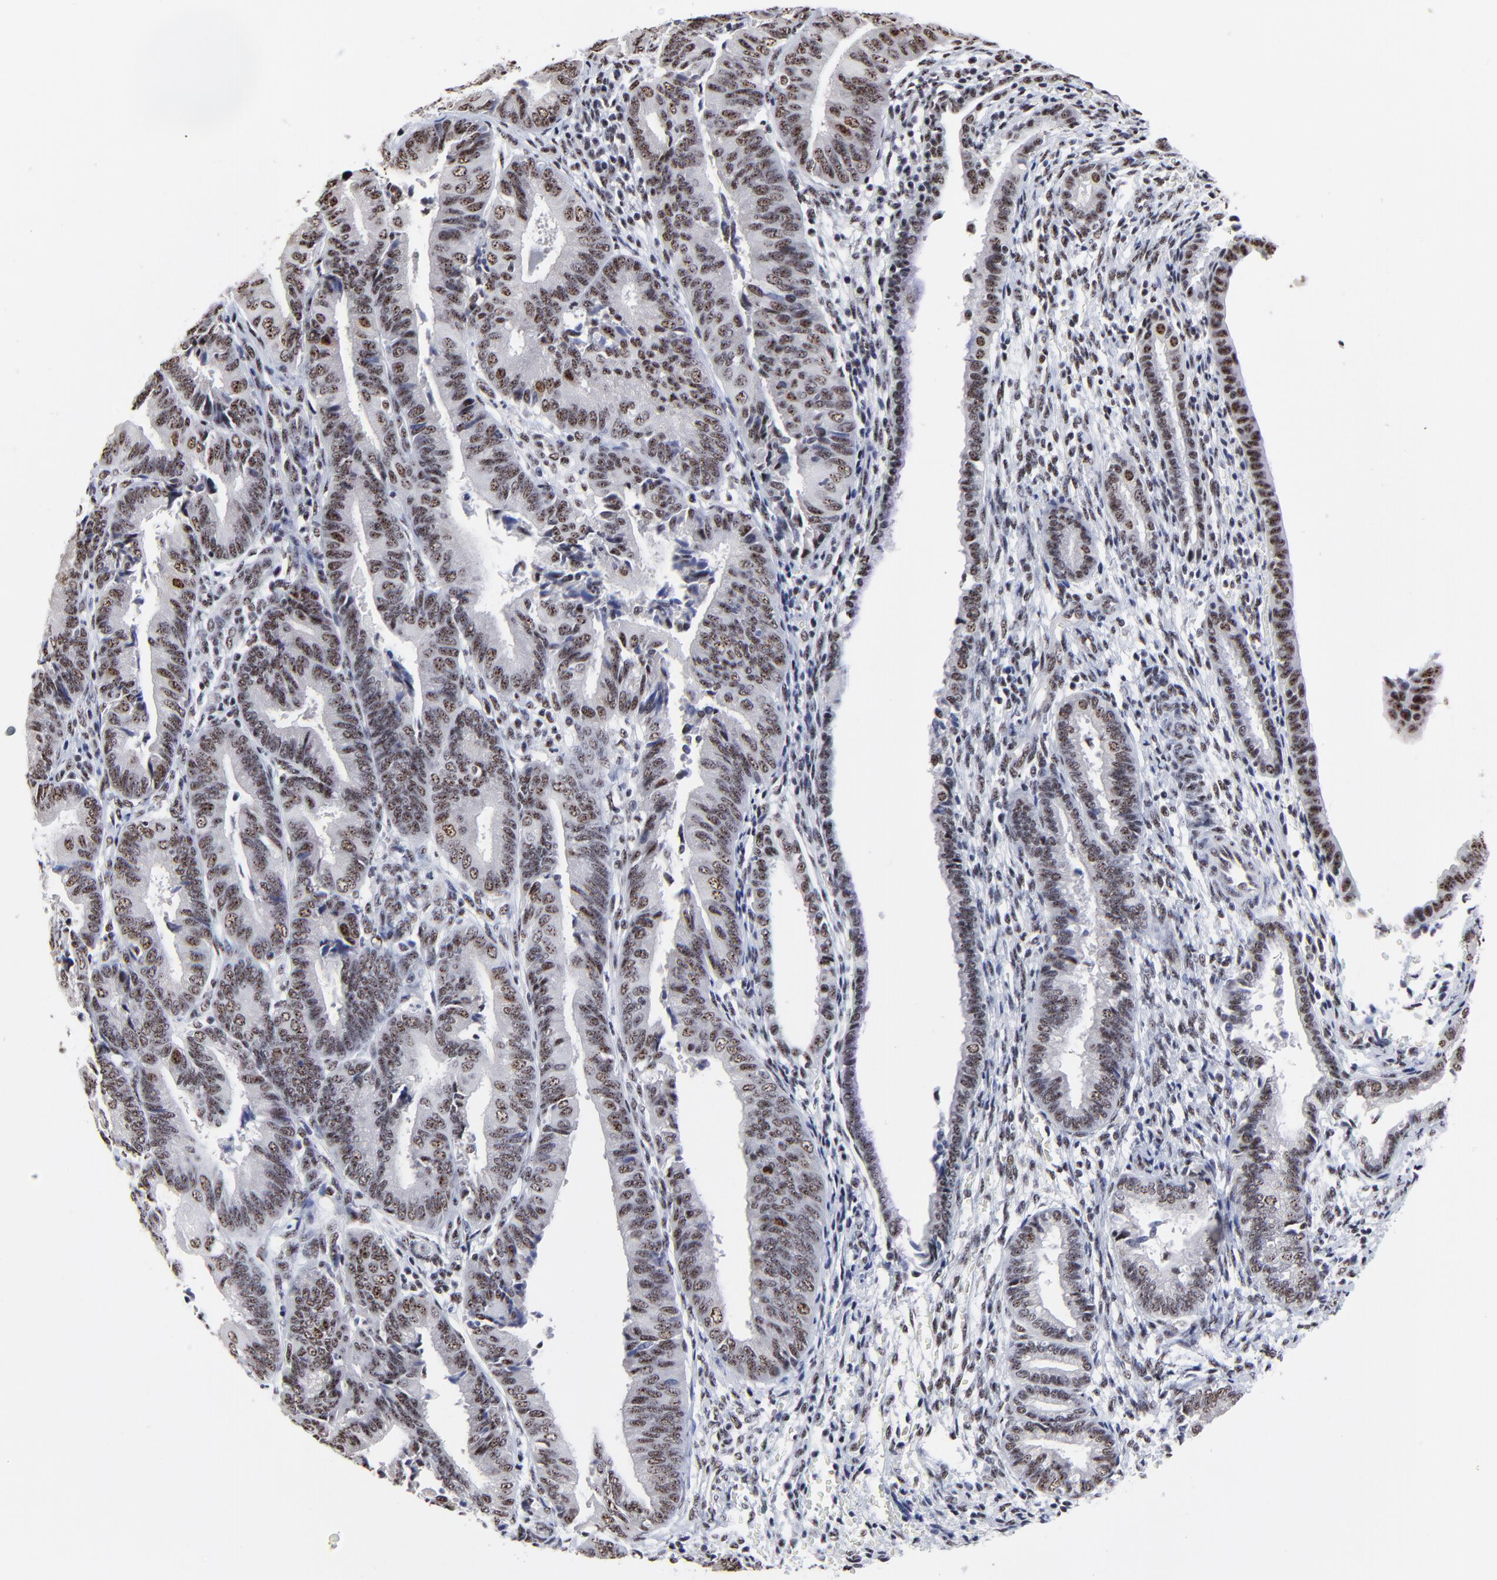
{"staining": {"intensity": "weak", "quantity": ">75%", "location": "nuclear"}, "tissue": "endometrial cancer", "cell_type": "Tumor cells", "image_type": "cancer", "snomed": [{"axis": "morphology", "description": "Adenocarcinoma, NOS"}, {"axis": "topography", "description": "Endometrium"}], "caption": "High-power microscopy captured an immunohistochemistry (IHC) histopathology image of adenocarcinoma (endometrial), revealing weak nuclear positivity in about >75% of tumor cells.", "gene": "MBD4", "patient": {"sex": "female", "age": 63}}